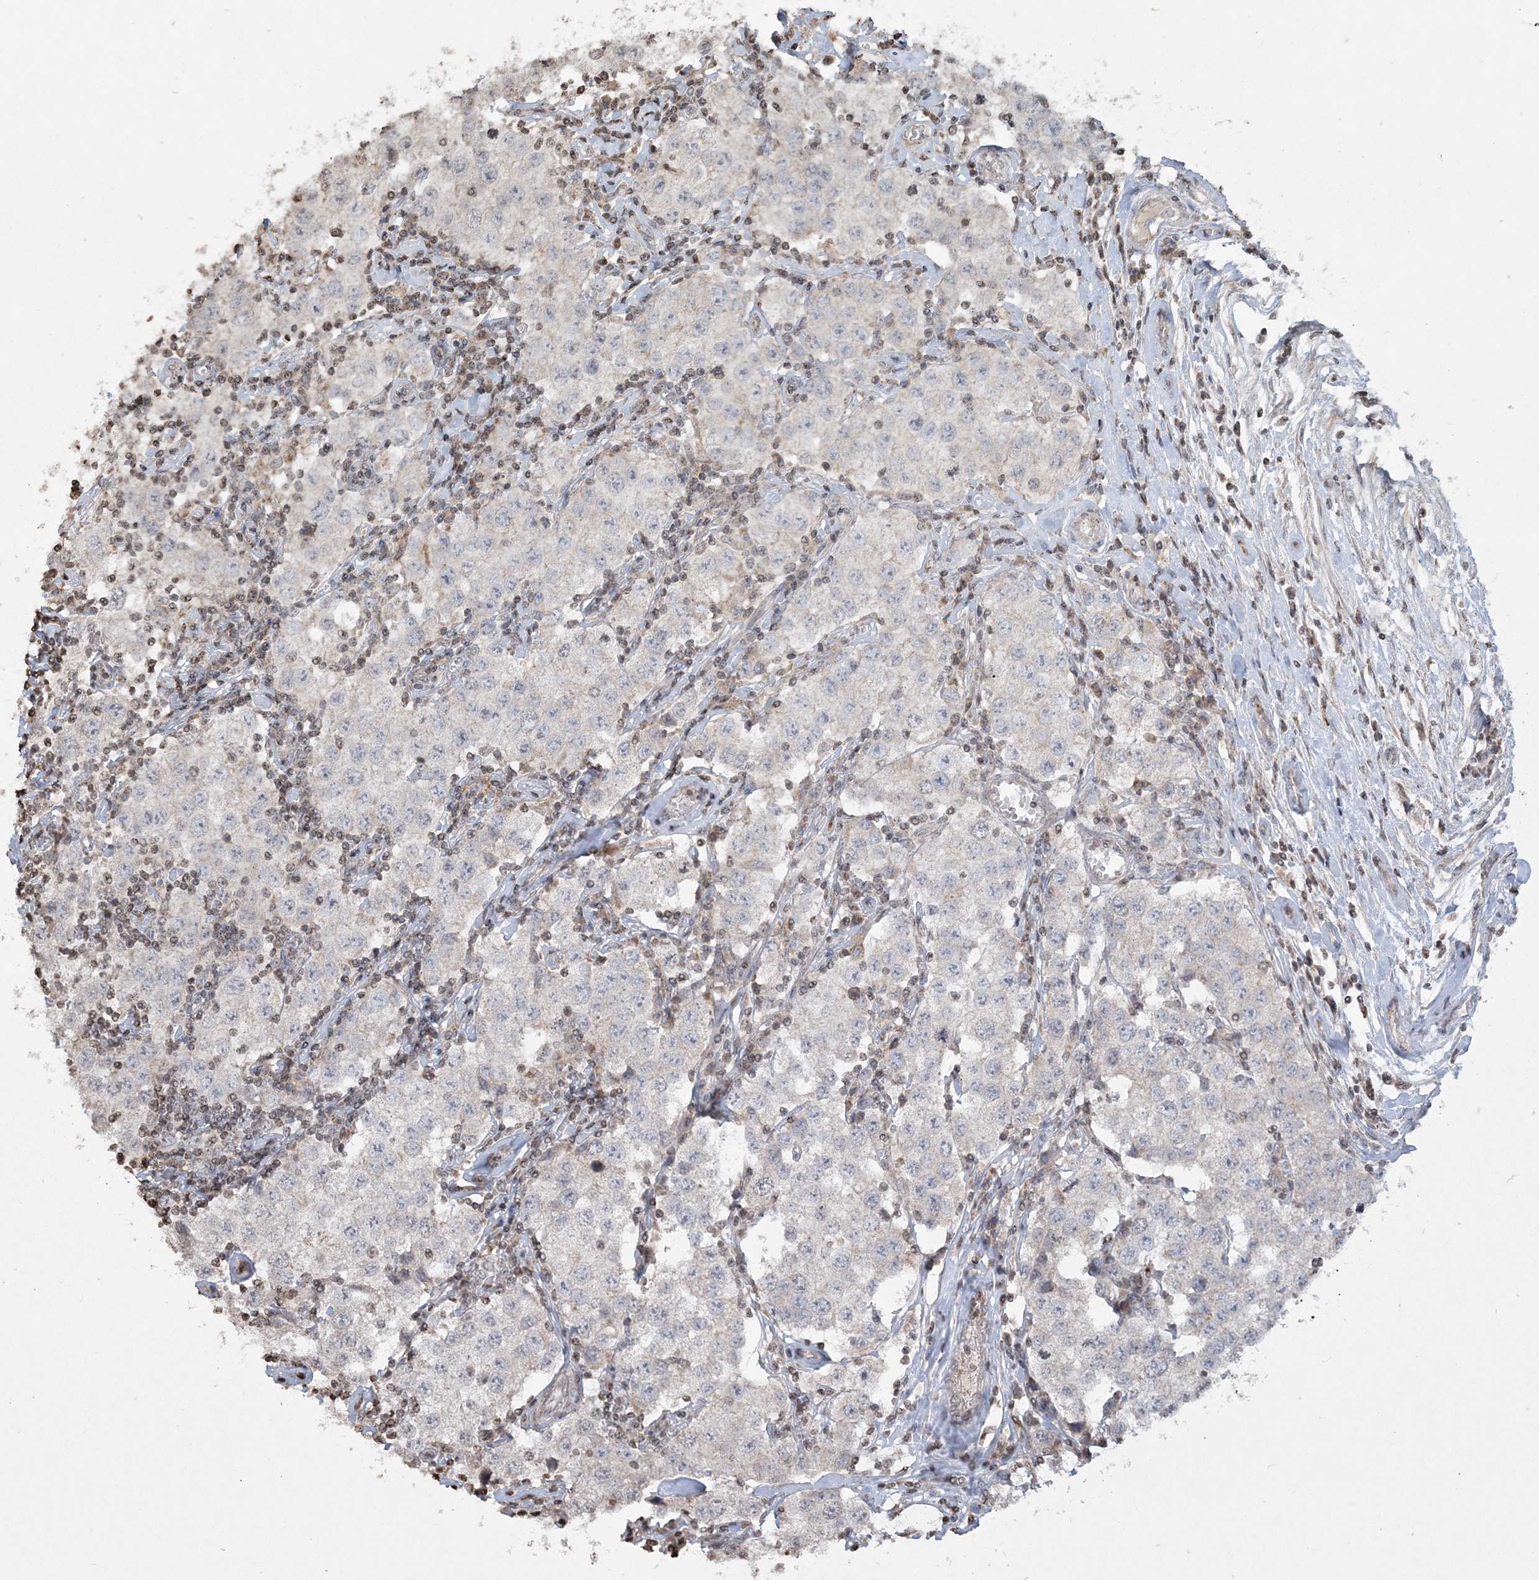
{"staining": {"intensity": "negative", "quantity": "none", "location": "none"}, "tissue": "testis cancer", "cell_type": "Tumor cells", "image_type": "cancer", "snomed": [{"axis": "morphology", "description": "Seminoma, NOS"}, {"axis": "morphology", "description": "Carcinoma, Embryonal, NOS"}, {"axis": "topography", "description": "Testis"}], "caption": "An image of seminoma (testis) stained for a protein demonstrates no brown staining in tumor cells.", "gene": "TTC7A", "patient": {"sex": "male", "age": 43}}